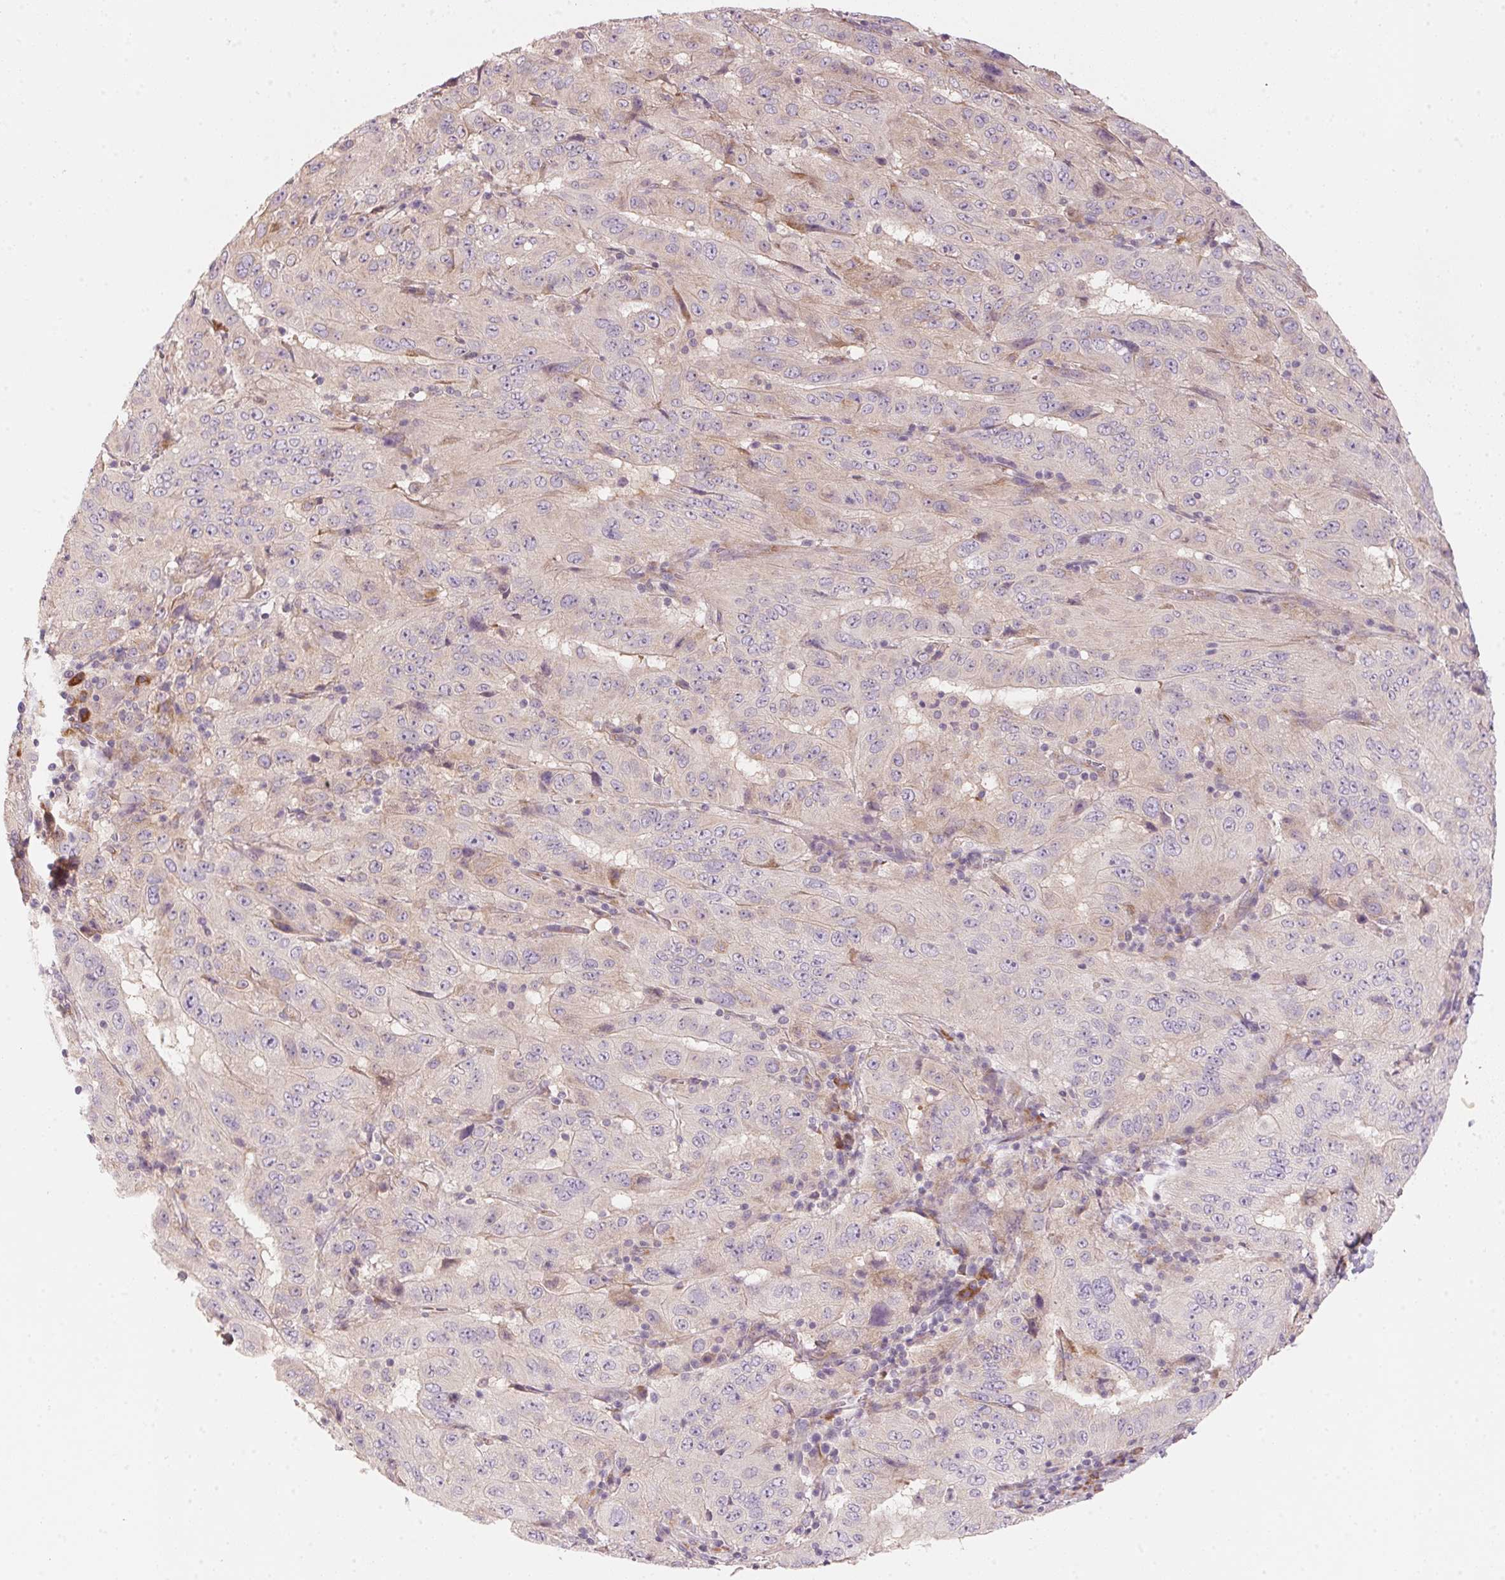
{"staining": {"intensity": "negative", "quantity": "none", "location": "none"}, "tissue": "pancreatic cancer", "cell_type": "Tumor cells", "image_type": "cancer", "snomed": [{"axis": "morphology", "description": "Adenocarcinoma, NOS"}, {"axis": "topography", "description": "Pancreas"}], "caption": "A high-resolution image shows immunohistochemistry staining of pancreatic cancer (adenocarcinoma), which displays no significant expression in tumor cells. (DAB immunohistochemistry (IHC) visualized using brightfield microscopy, high magnification).", "gene": "BLOC1S2", "patient": {"sex": "male", "age": 63}}